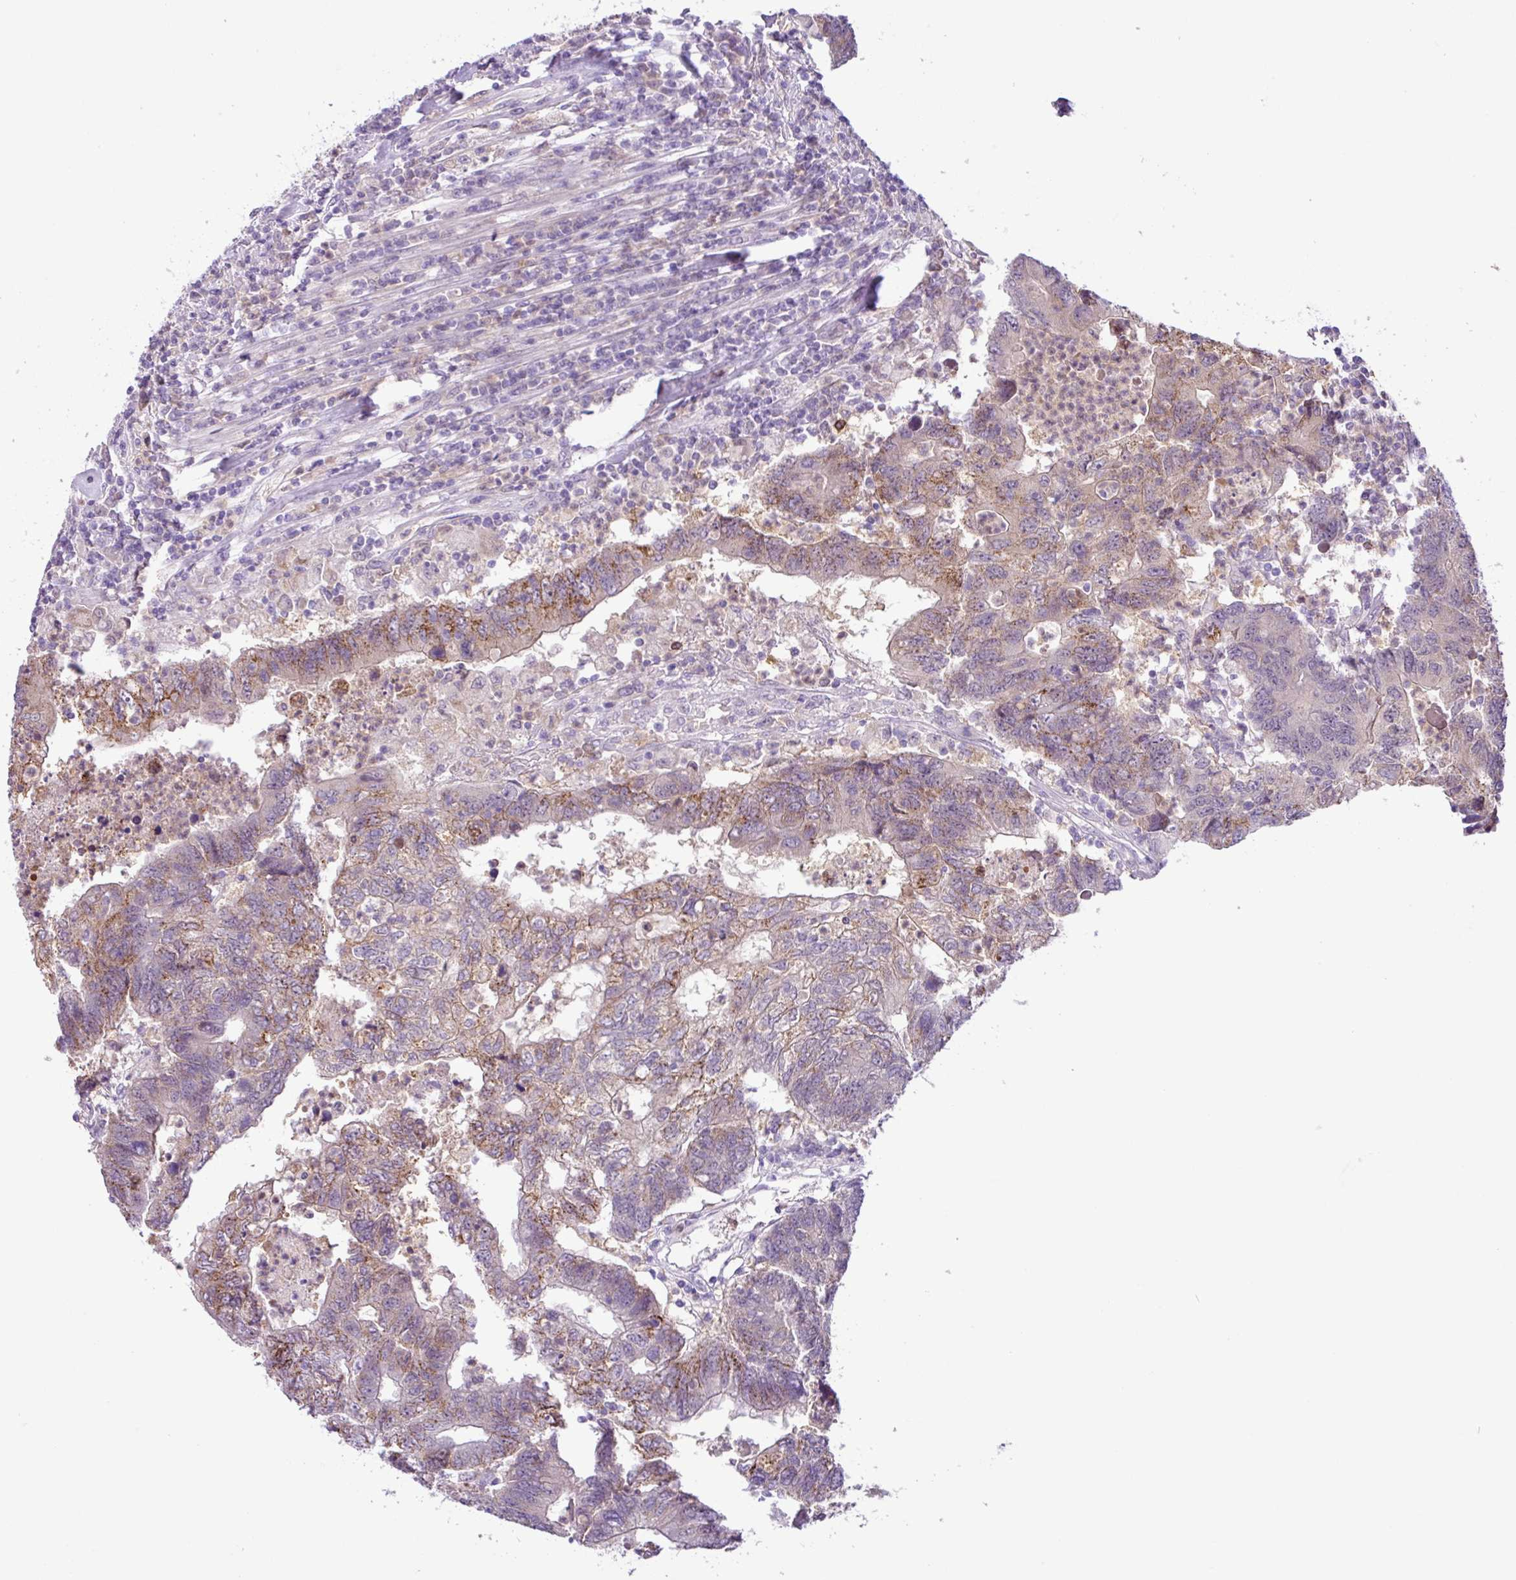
{"staining": {"intensity": "moderate", "quantity": ">75%", "location": "cytoplasmic/membranous"}, "tissue": "colorectal cancer", "cell_type": "Tumor cells", "image_type": "cancer", "snomed": [{"axis": "morphology", "description": "Adenocarcinoma, NOS"}, {"axis": "topography", "description": "Colon"}], "caption": "Tumor cells display medium levels of moderate cytoplasmic/membranous expression in approximately >75% of cells in colorectal cancer. The staining is performed using DAB (3,3'-diaminobenzidine) brown chromogen to label protein expression. The nuclei are counter-stained blue using hematoxylin.", "gene": "TONSL", "patient": {"sex": "female", "age": 48}}